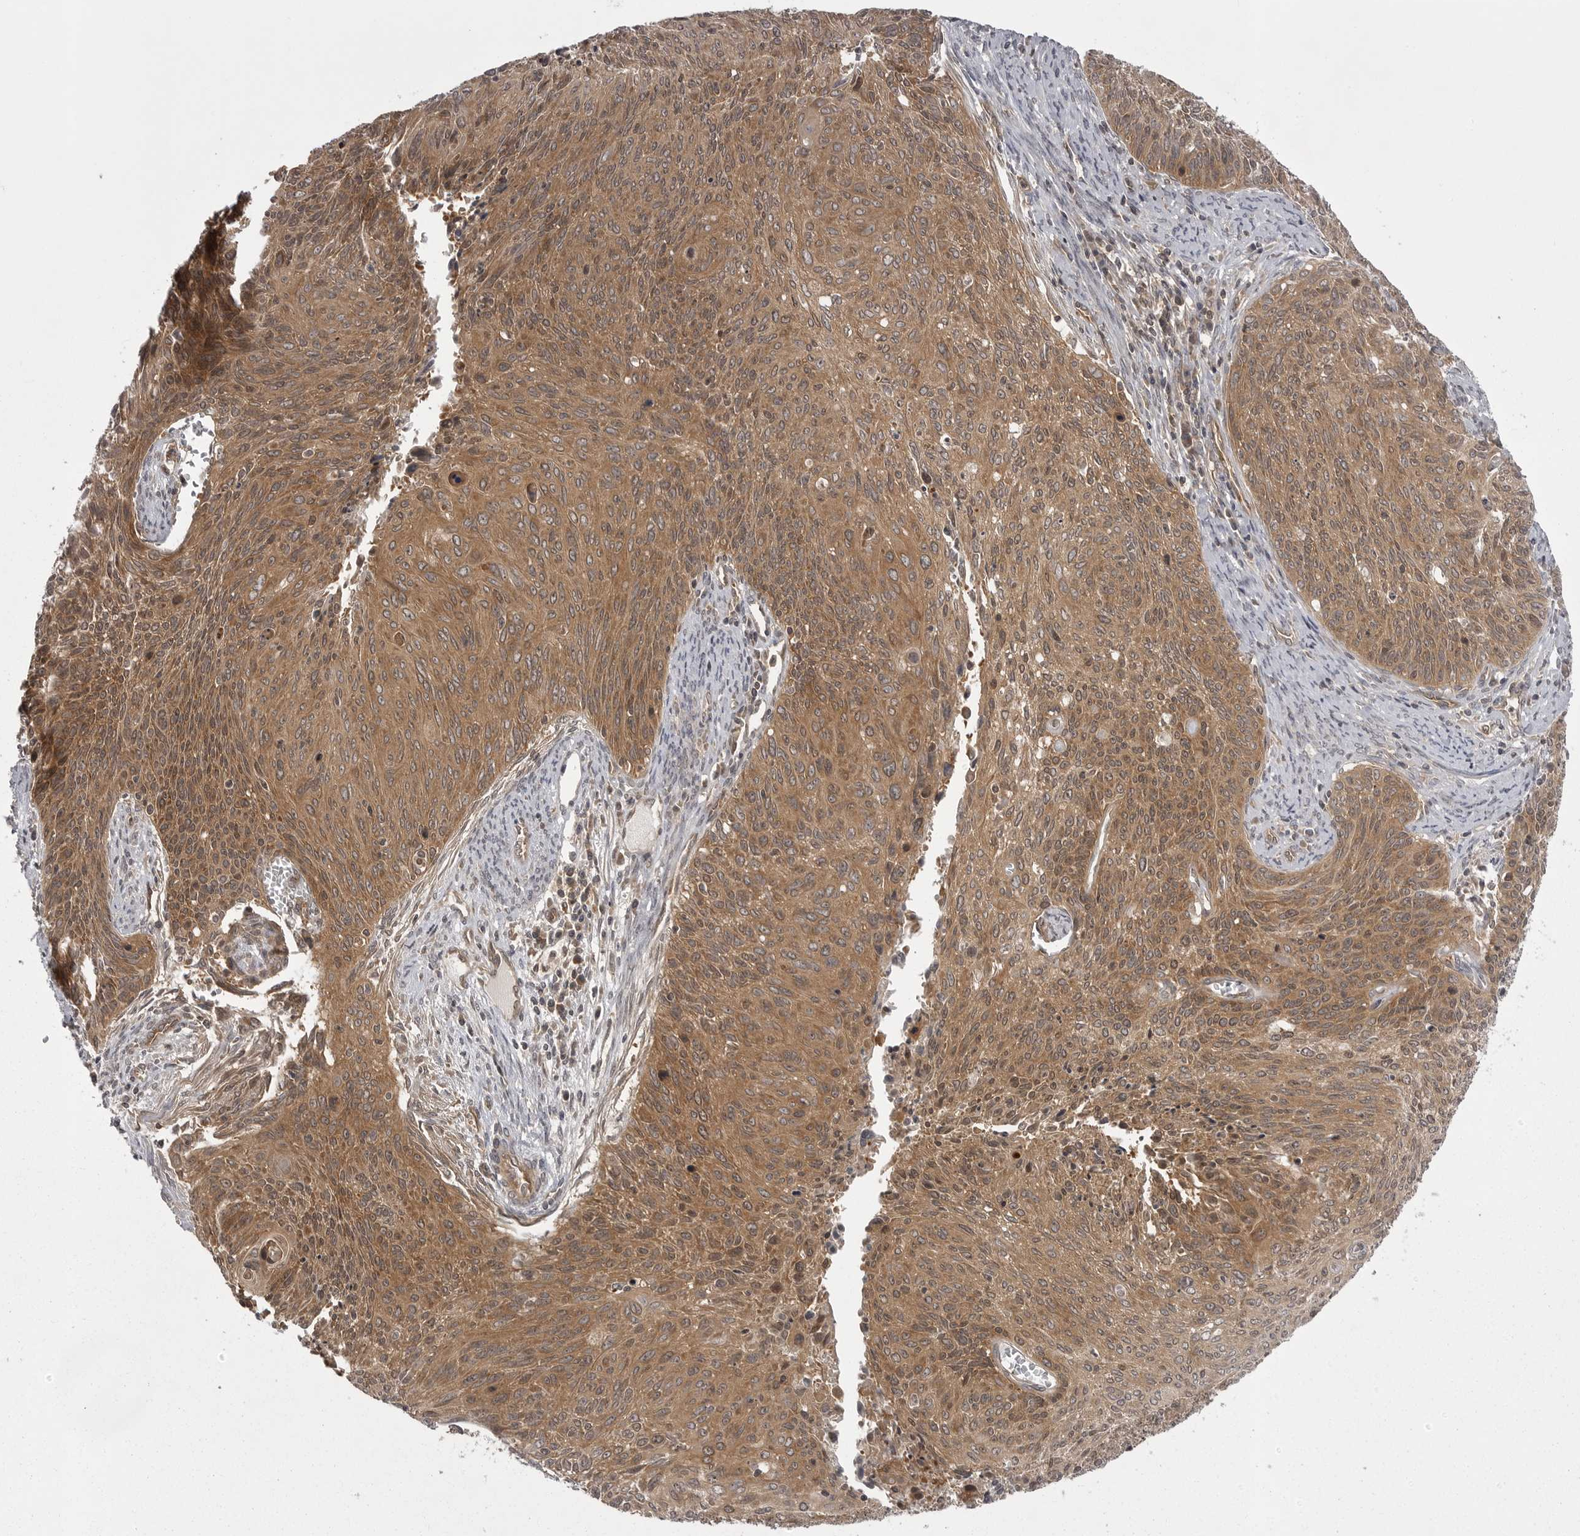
{"staining": {"intensity": "moderate", "quantity": ">75%", "location": "cytoplasmic/membranous"}, "tissue": "cervical cancer", "cell_type": "Tumor cells", "image_type": "cancer", "snomed": [{"axis": "morphology", "description": "Squamous cell carcinoma, NOS"}, {"axis": "topography", "description": "Cervix"}], "caption": "Immunohistochemical staining of human cervical squamous cell carcinoma demonstrates medium levels of moderate cytoplasmic/membranous protein positivity in approximately >75% of tumor cells.", "gene": "STK24", "patient": {"sex": "female", "age": 55}}